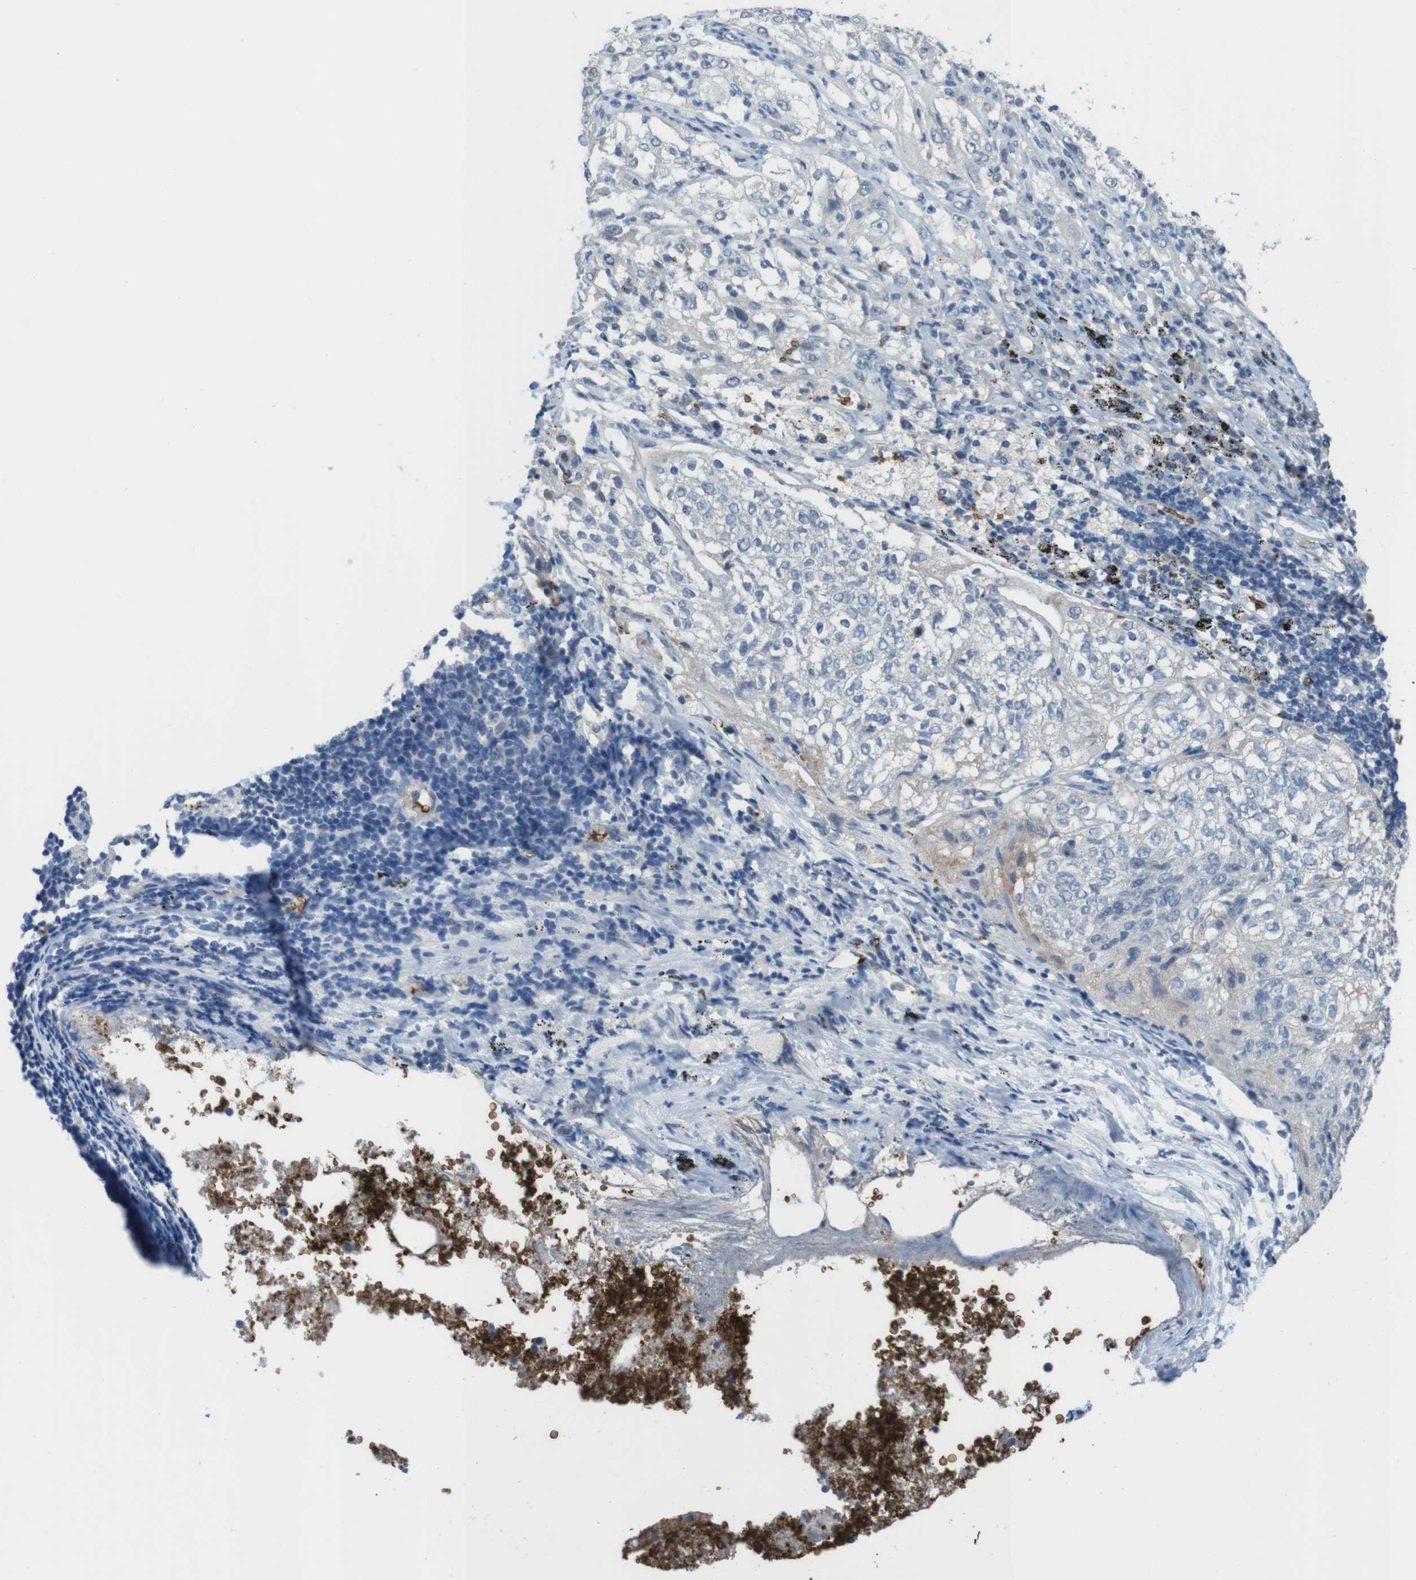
{"staining": {"intensity": "negative", "quantity": "none", "location": "none"}, "tissue": "lung cancer", "cell_type": "Tumor cells", "image_type": "cancer", "snomed": [{"axis": "morphology", "description": "Inflammation, NOS"}, {"axis": "morphology", "description": "Squamous cell carcinoma, NOS"}, {"axis": "topography", "description": "Lymph node"}, {"axis": "topography", "description": "Soft tissue"}, {"axis": "topography", "description": "Lung"}], "caption": "High magnification brightfield microscopy of lung cancer stained with DAB (brown) and counterstained with hematoxylin (blue): tumor cells show no significant staining. (DAB immunohistochemistry (IHC) with hematoxylin counter stain).", "gene": "GYPA", "patient": {"sex": "male", "age": 66}}